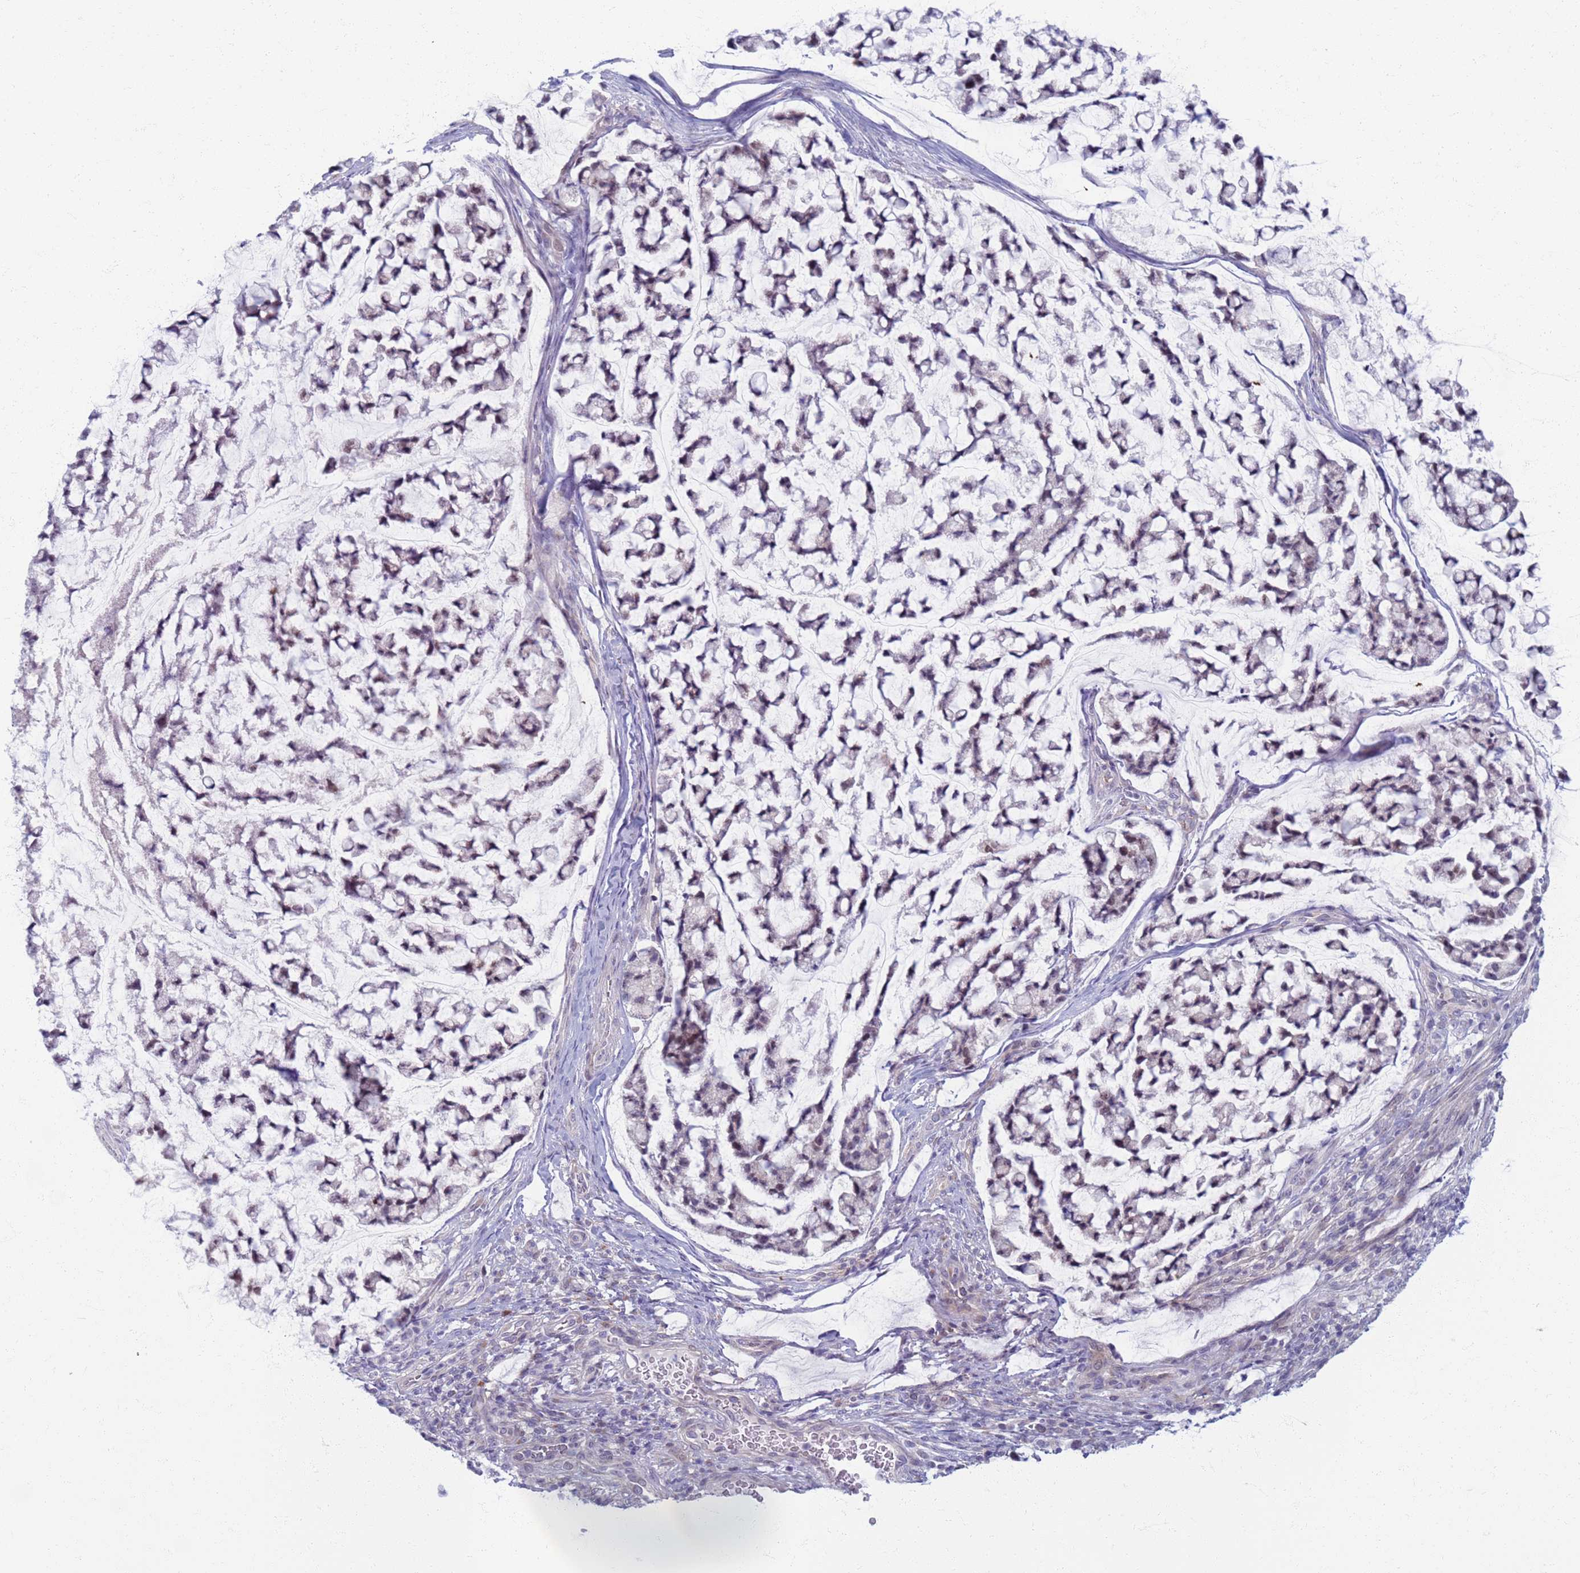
{"staining": {"intensity": "weak", "quantity": "<25%", "location": "cytoplasmic/membranous,nuclear"}, "tissue": "stomach cancer", "cell_type": "Tumor cells", "image_type": "cancer", "snomed": [{"axis": "morphology", "description": "Adenocarcinoma, NOS"}, {"axis": "topography", "description": "Stomach, lower"}], "caption": "This micrograph is of adenocarcinoma (stomach) stained with immunohistochemistry to label a protein in brown with the nuclei are counter-stained blue. There is no positivity in tumor cells.", "gene": "CLCA2", "patient": {"sex": "male", "age": 67}}